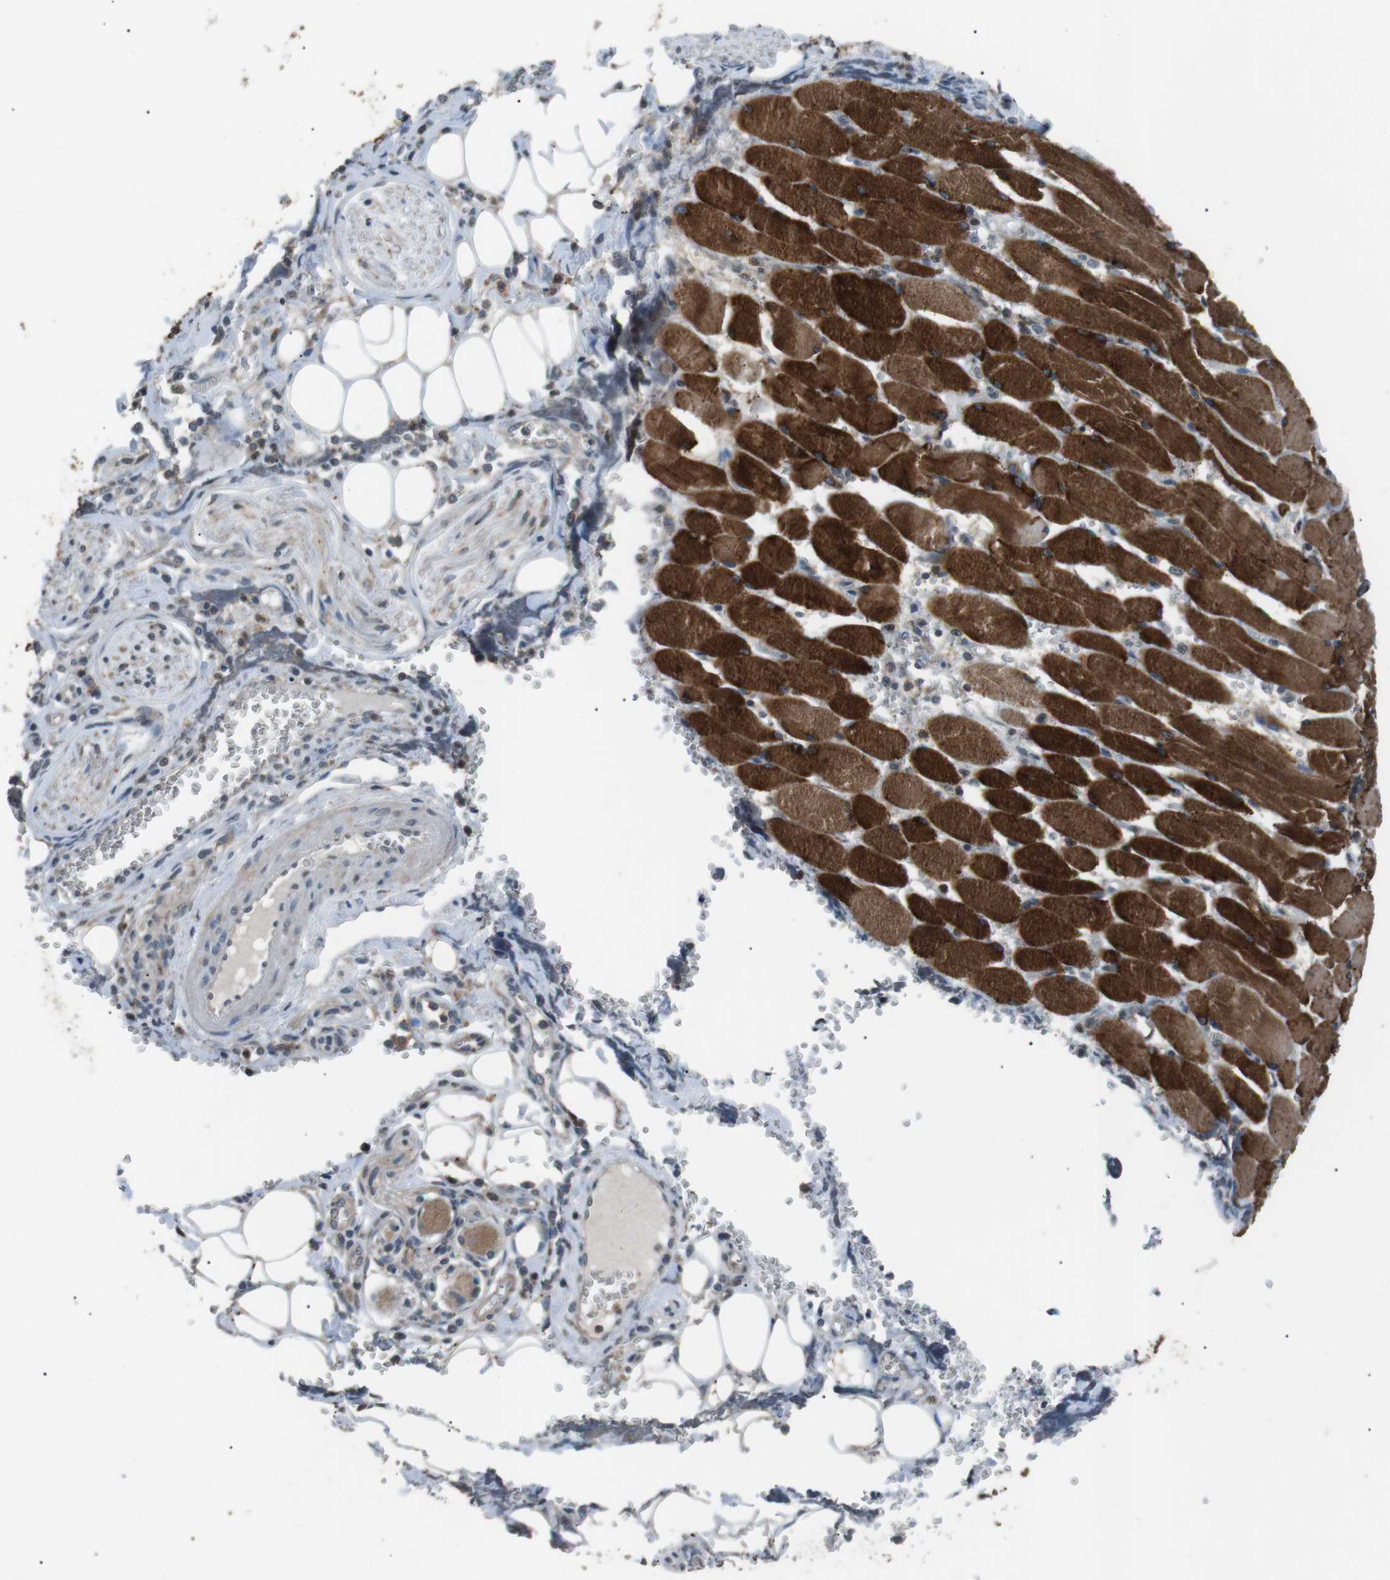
{"staining": {"intensity": "weak", "quantity": ">75%", "location": "cytoplasmic/membranous"}, "tissue": "adipose tissue", "cell_type": "Adipocytes", "image_type": "normal", "snomed": [{"axis": "morphology", "description": "Squamous cell carcinoma, NOS"}, {"axis": "topography", "description": "Oral tissue"}, {"axis": "topography", "description": "Head-Neck"}], "caption": "DAB immunohistochemical staining of normal human adipose tissue shows weak cytoplasmic/membranous protein staining in approximately >75% of adipocytes. (Brightfield microscopy of DAB IHC at high magnification).", "gene": "NEK7", "patient": {"sex": "female", "age": 50}}